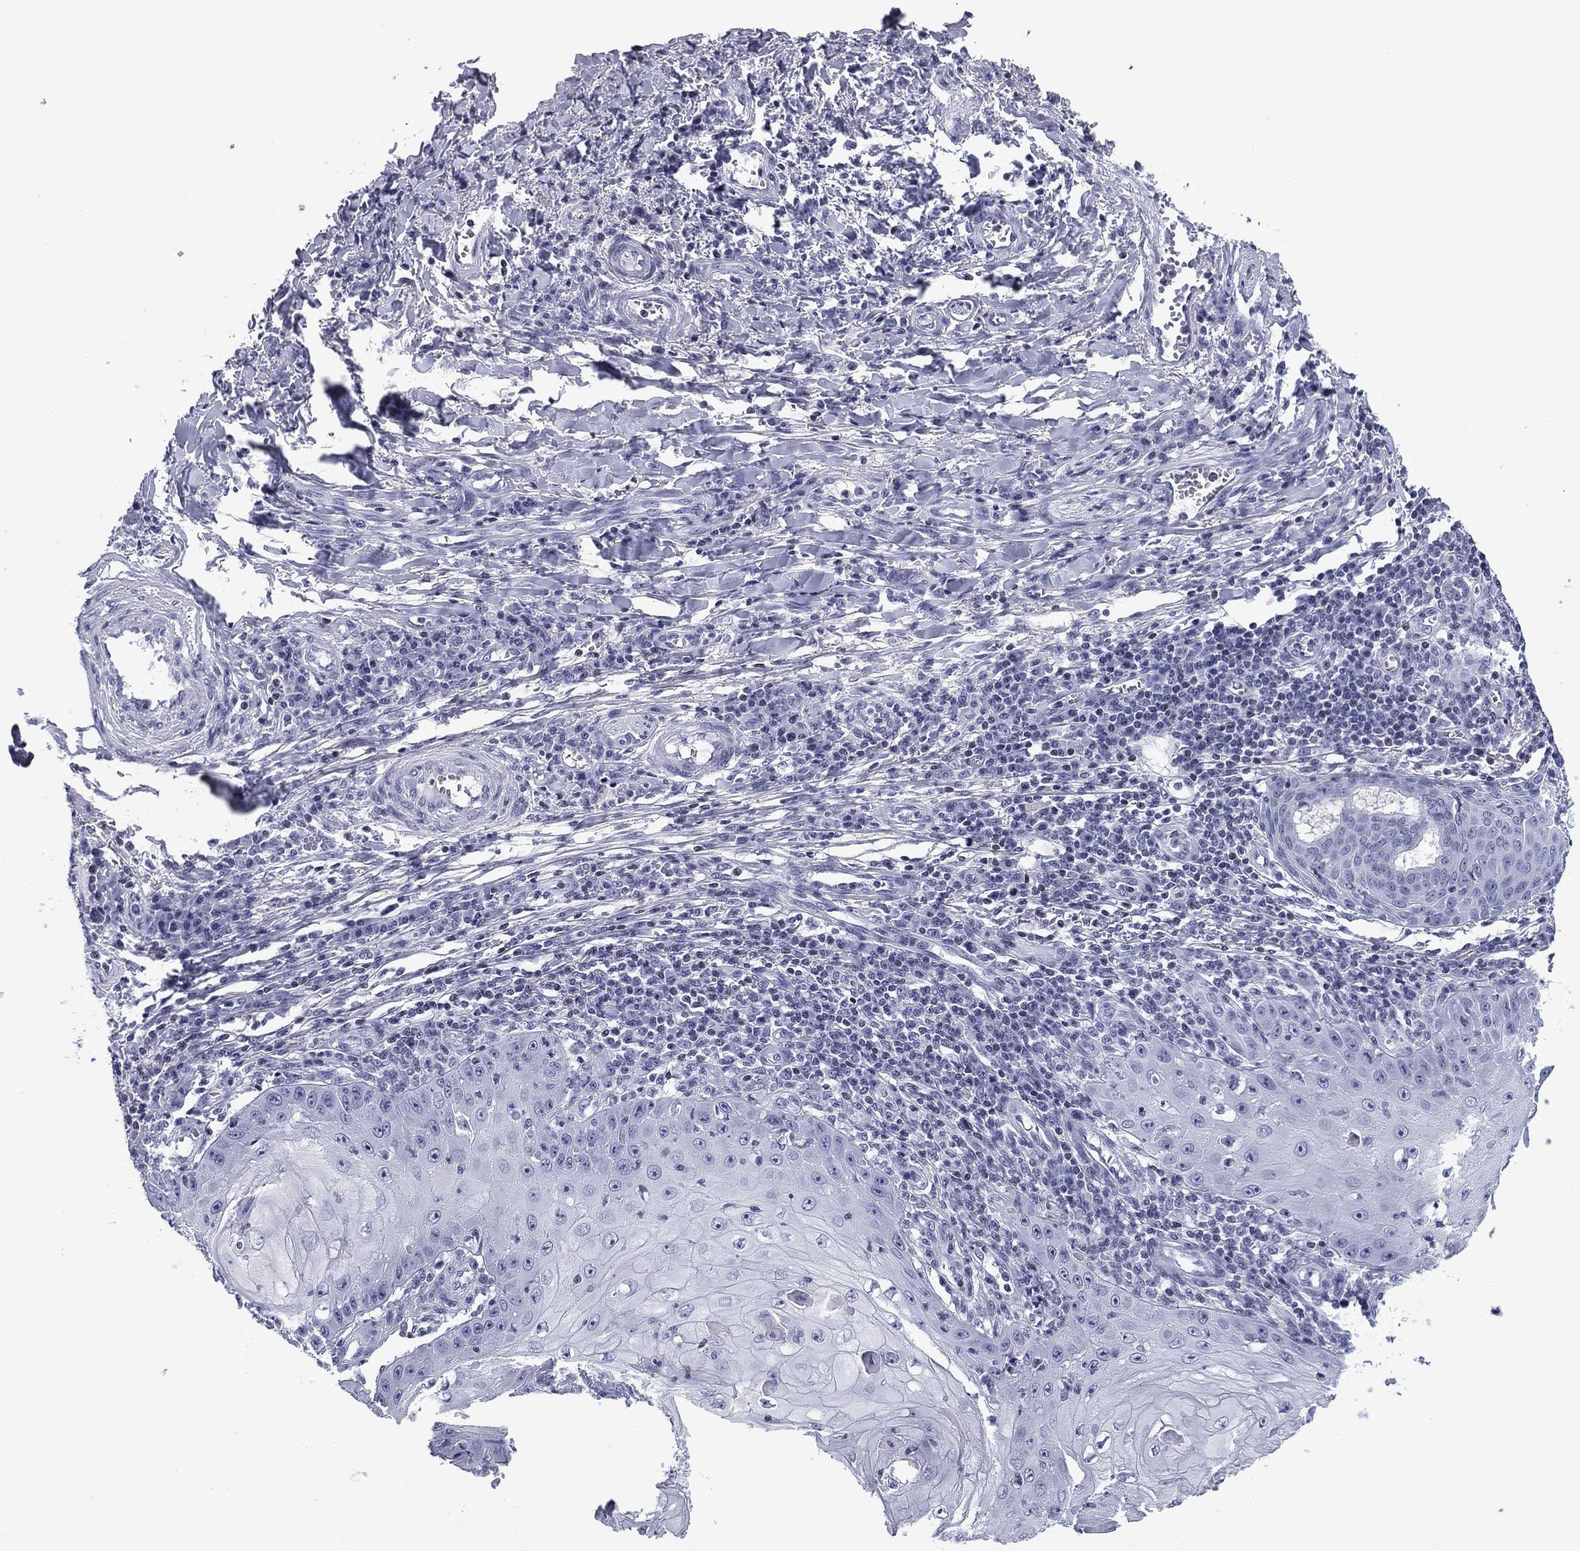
{"staining": {"intensity": "negative", "quantity": "none", "location": "none"}, "tissue": "skin cancer", "cell_type": "Tumor cells", "image_type": "cancer", "snomed": [{"axis": "morphology", "description": "Squamous cell carcinoma, NOS"}, {"axis": "topography", "description": "Skin"}], "caption": "Human skin cancer (squamous cell carcinoma) stained for a protein using IHC reveals no staining in tumor cells.", "gene": "CCDC144A", "patient": {"sex": "male", "age": 70}}